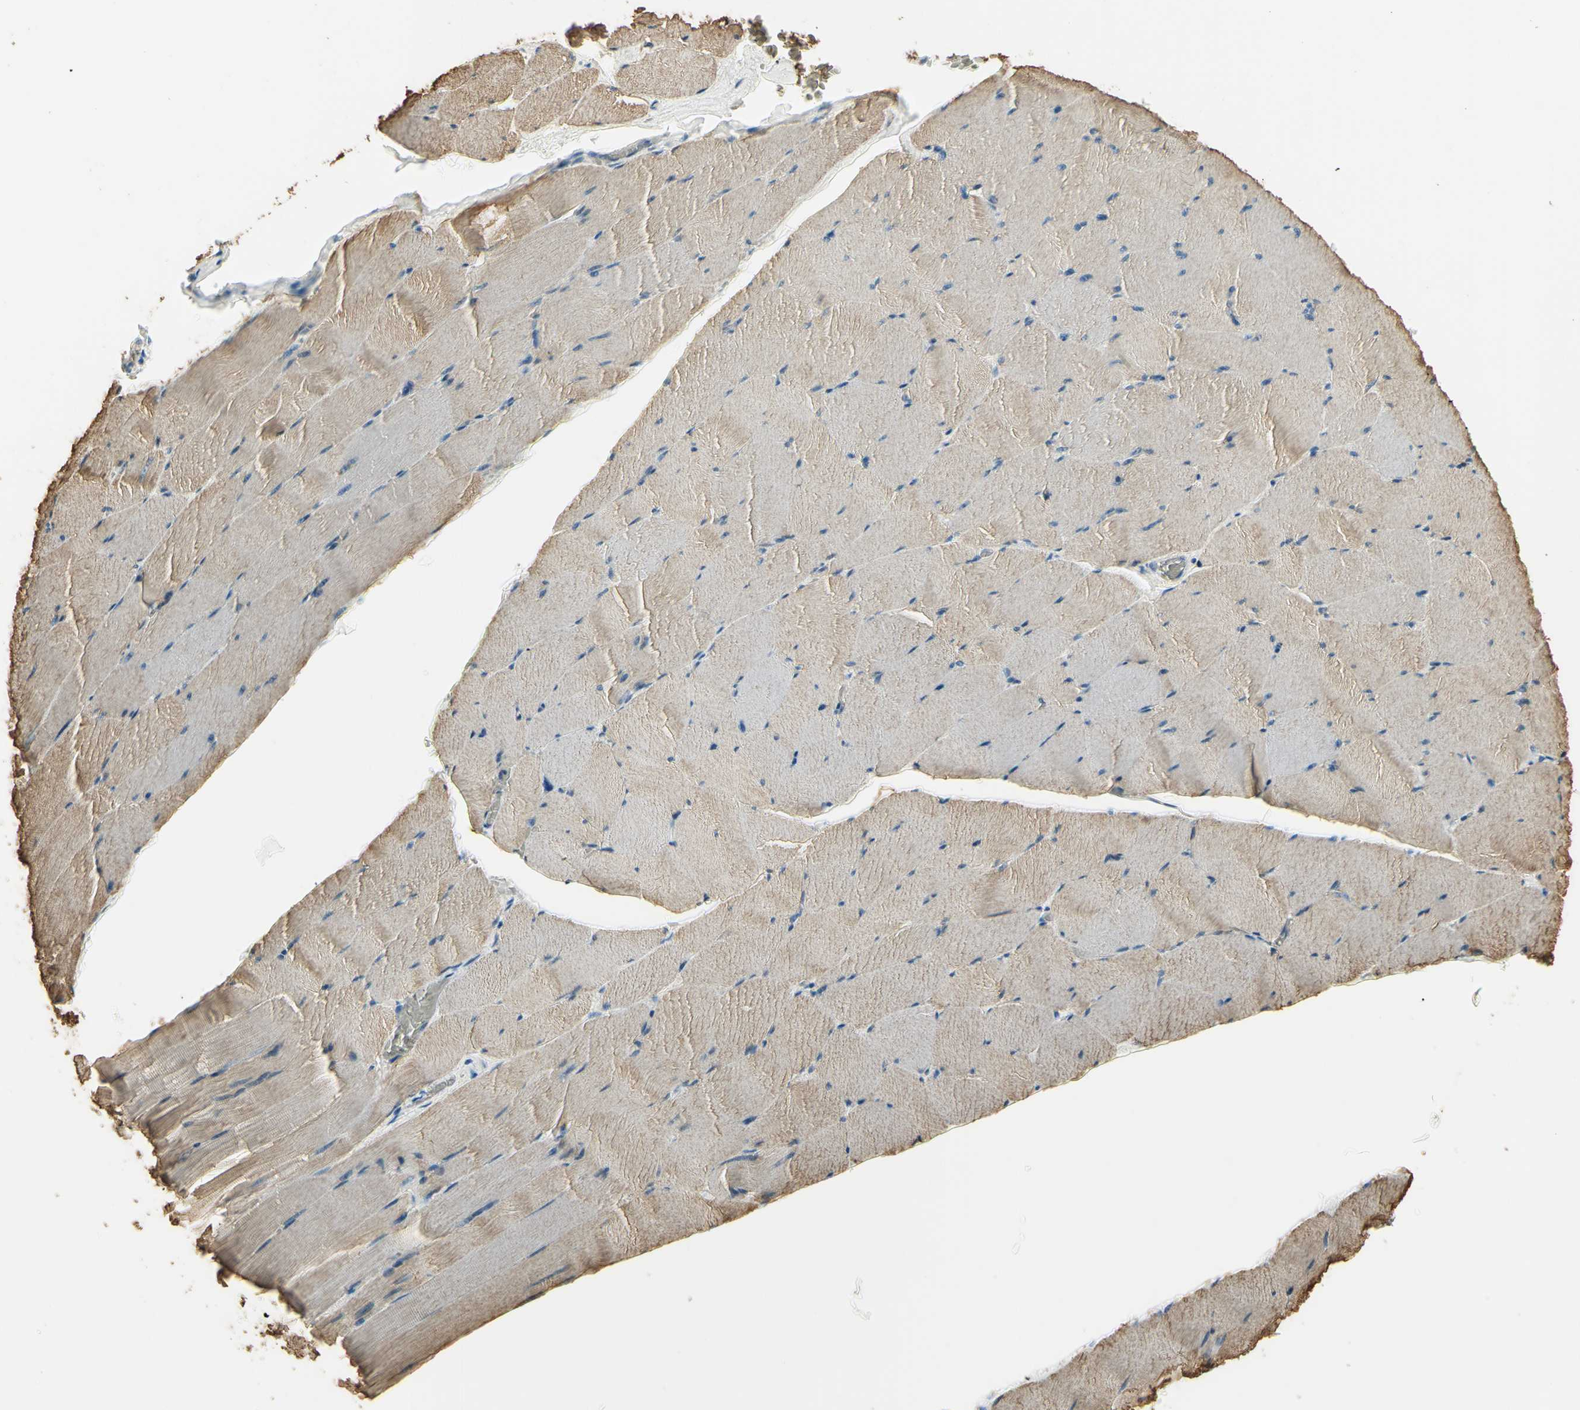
{"staining": {"intensity": "moderate", "quantity": "<25%", "location": "cytoplasmic/membranous"}, "tissue": "skeletal muscle", "cell_type": "Myocytes", "image_type": "normal", "snomed": [{"axis": "morphology", "description": "Normal tissue, NOS"}, {"axis": "topography", "description": "Skeletal muscle"}], "caption": "Immunohistochemistry (DAB (3,3'-diaminobenzidine)) staining of normal human skeletal muscle demonstrates moderate cytoplasmic/membranous protein expression in approximately <25% of myocytes.", "gene": "IGDCC4", "patient": {"sex": "male", "age": 62}}